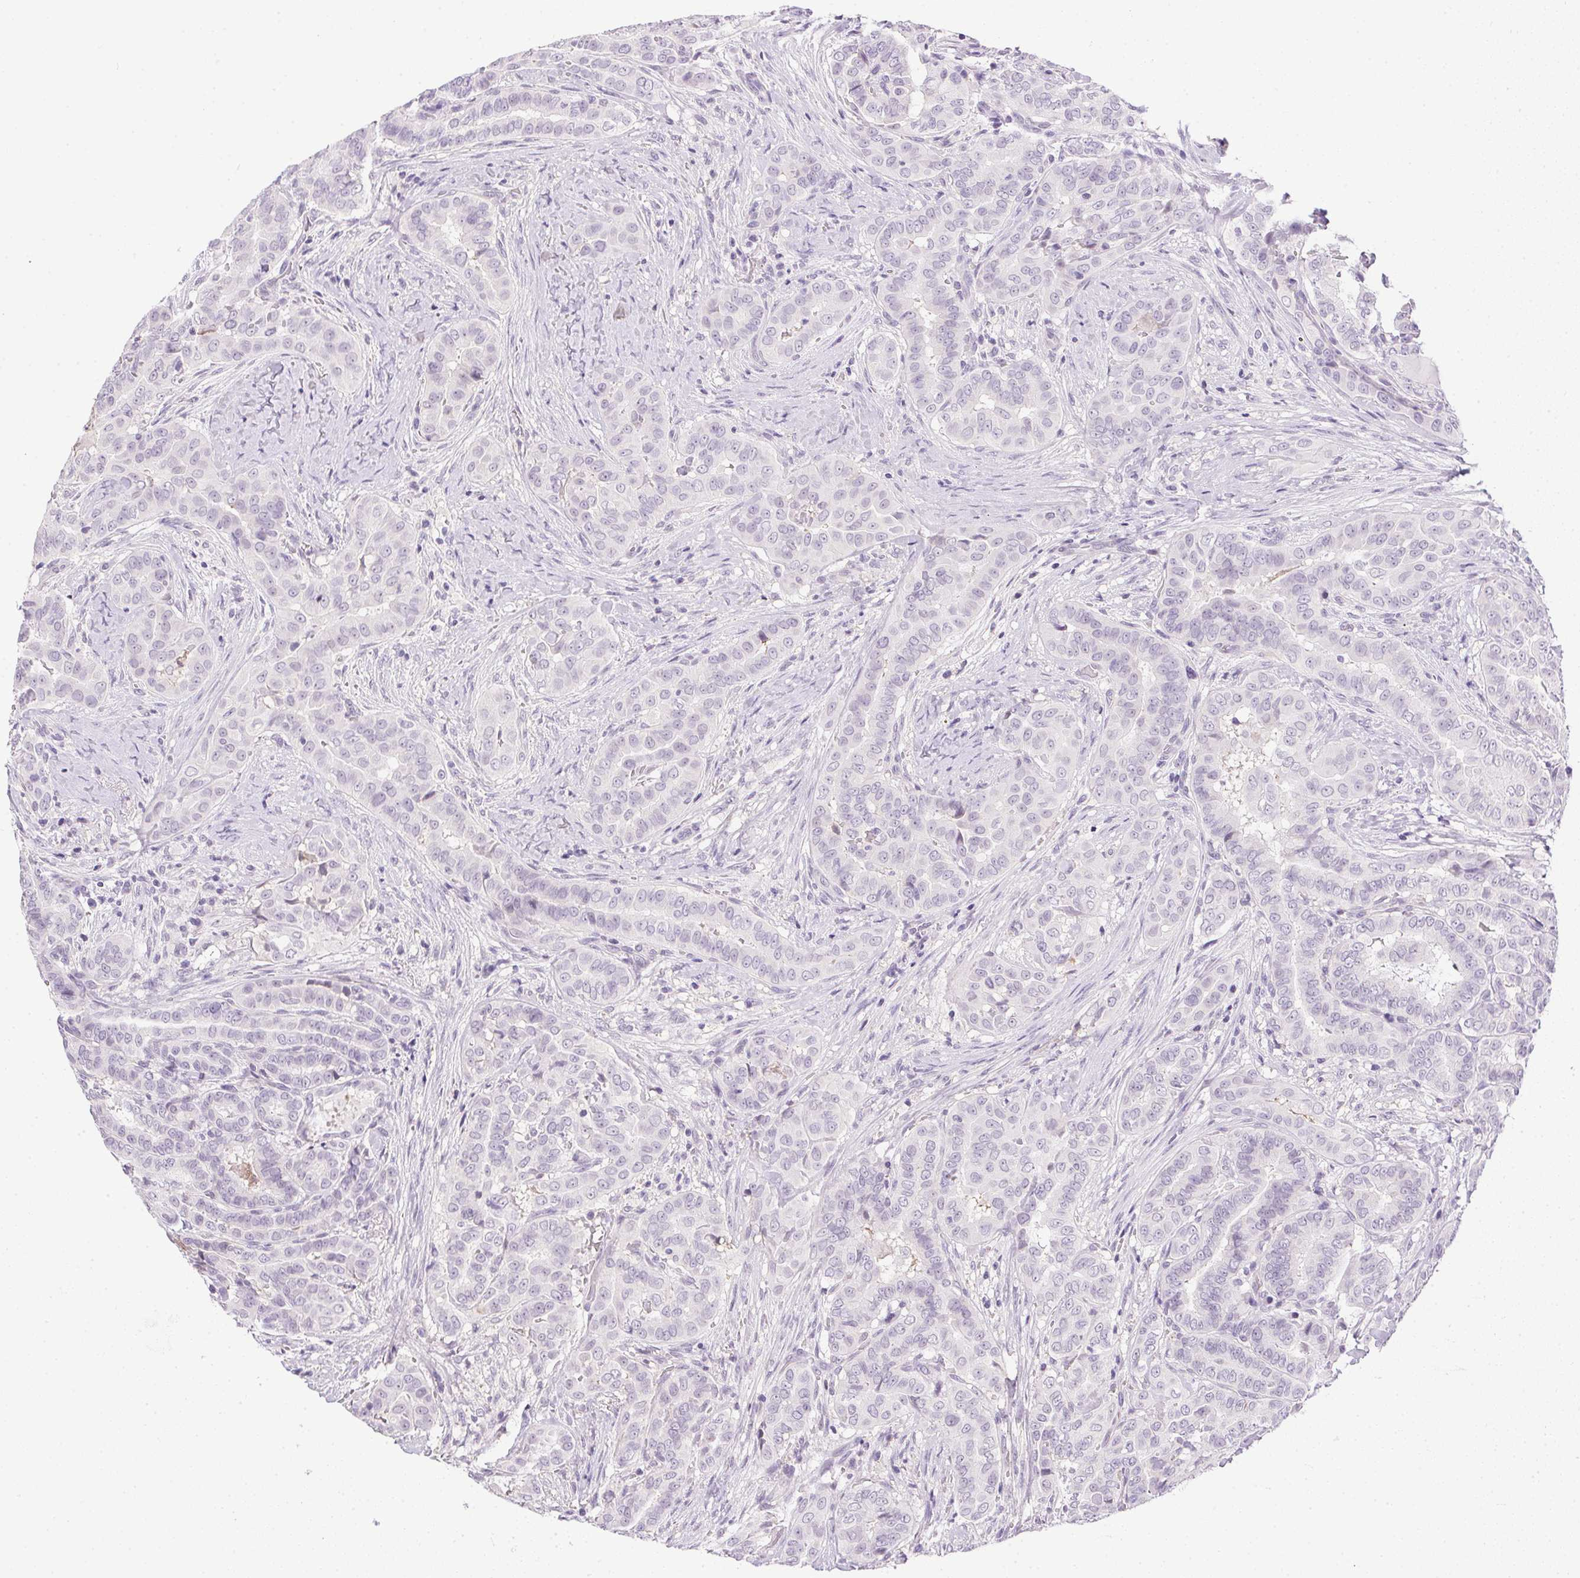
{"staining": {"intensity": "negative", "quantity": "none", "location": "none"}, "tissue": "thyroid cancer", "cell_type": "Tumor cells", "image_type": "cancer", "snomed": [{"axis": "morphology", "description": "Papillary adenocarcinoma, NOS"}, {"axis": "morphology", "description": "Papillary adenoma metastatic"}, {"axis": "topography", "description": "Thyroid gland"}], "caption": "High power microscopy photomicrograph of an IHC image of papillary adenoma metastatic (thyroid), revealing no significant expression in tumor cells.", "gene": "PRL", "patient": {"sex": "female", "age": 50}}